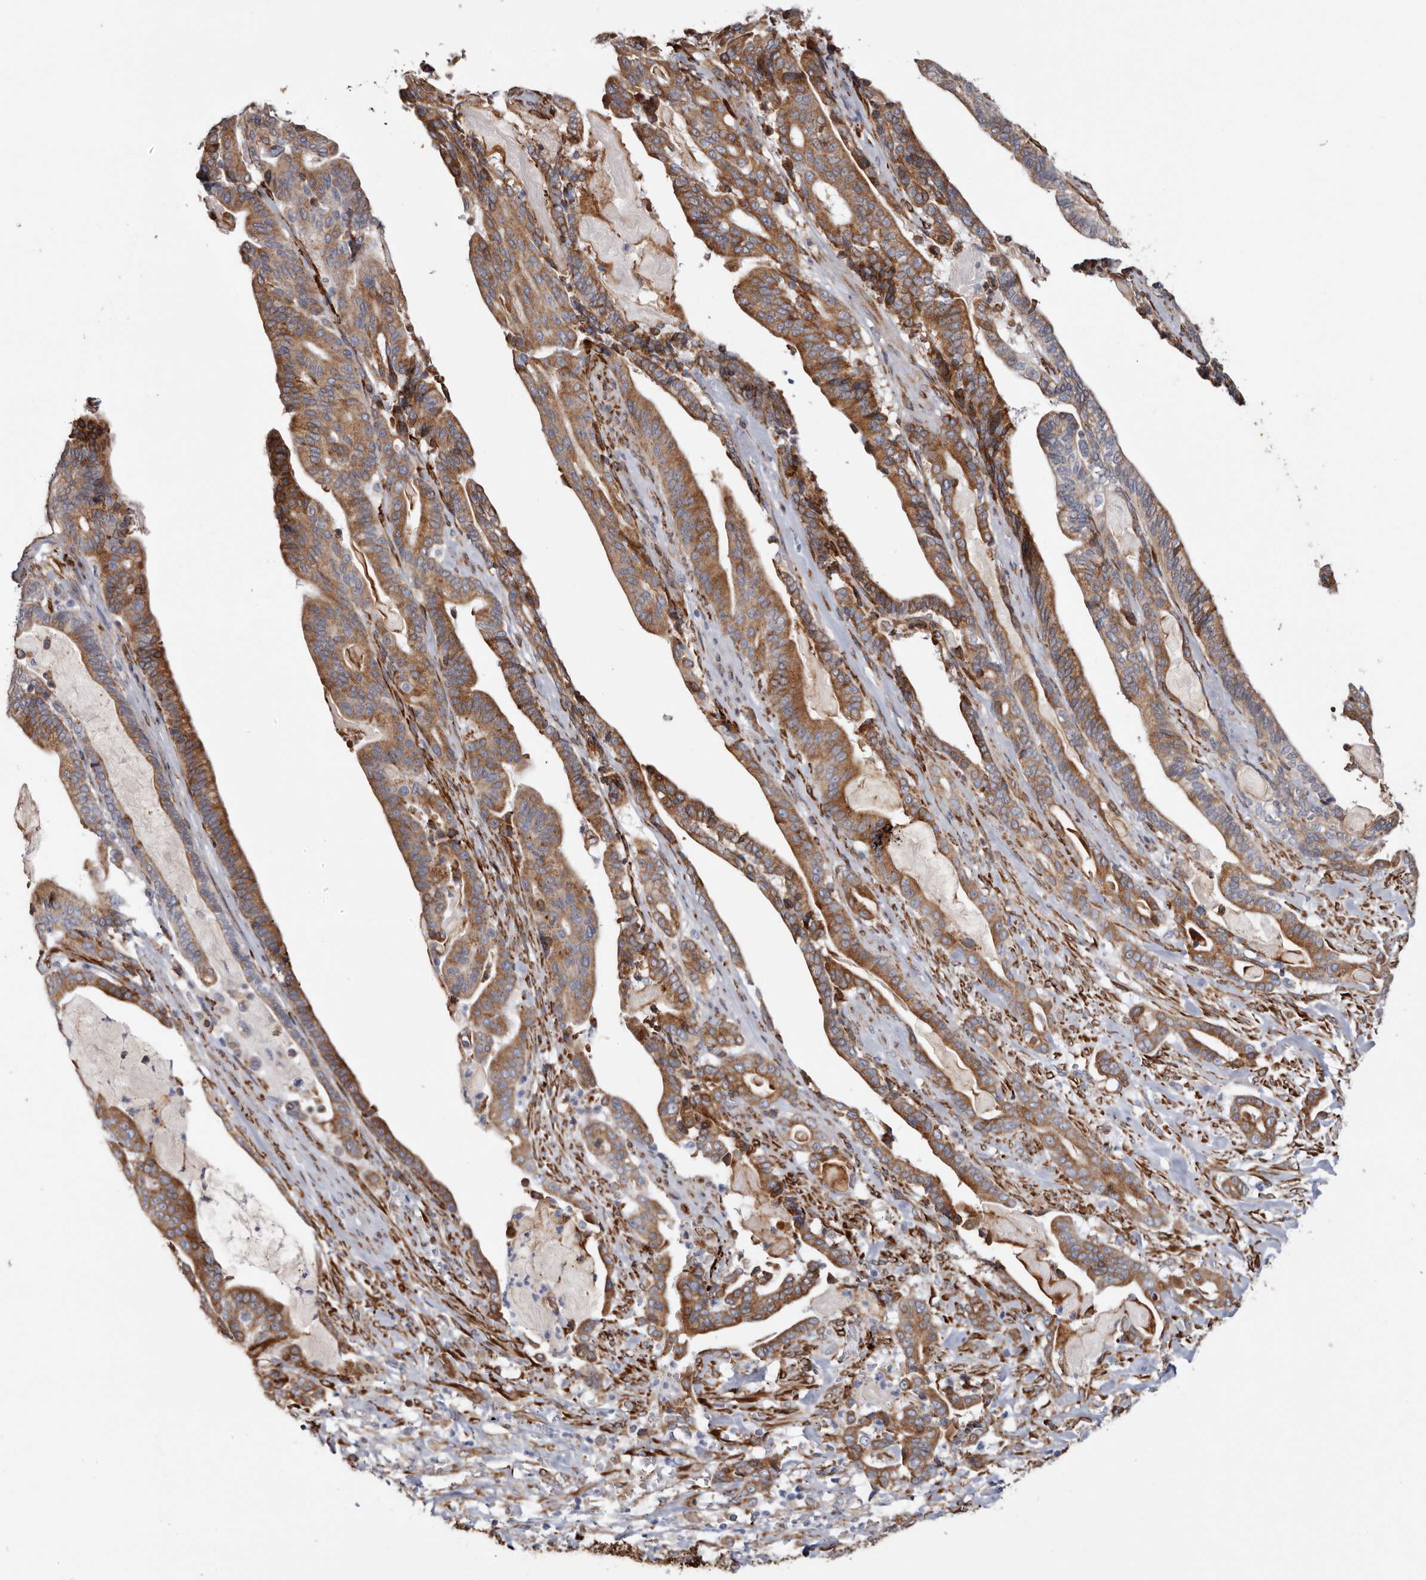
{"staining": {"intensity": "strong", "quantity": ">75%", "location": "cytoplasmic/membranous"}, "tissue": "pancreatic cancer", "cell_type": "Tumor cells", "image_type": "cancer", "snomed": [{"axis": "morphology", "description": "Adenocarcinoma, NOS"}, {"axis": "topography", "description": "Pancreas"}], "caption": "The histopathology image displays immunohistochemical staining of pancreatic cancer (adenocarcinoma). There is strong cytoplasmic/membranous staining is seen in about >75% of tumor cells.", "gene": "SEMA3E", "patient": {"sex": "male", "age": 63}}